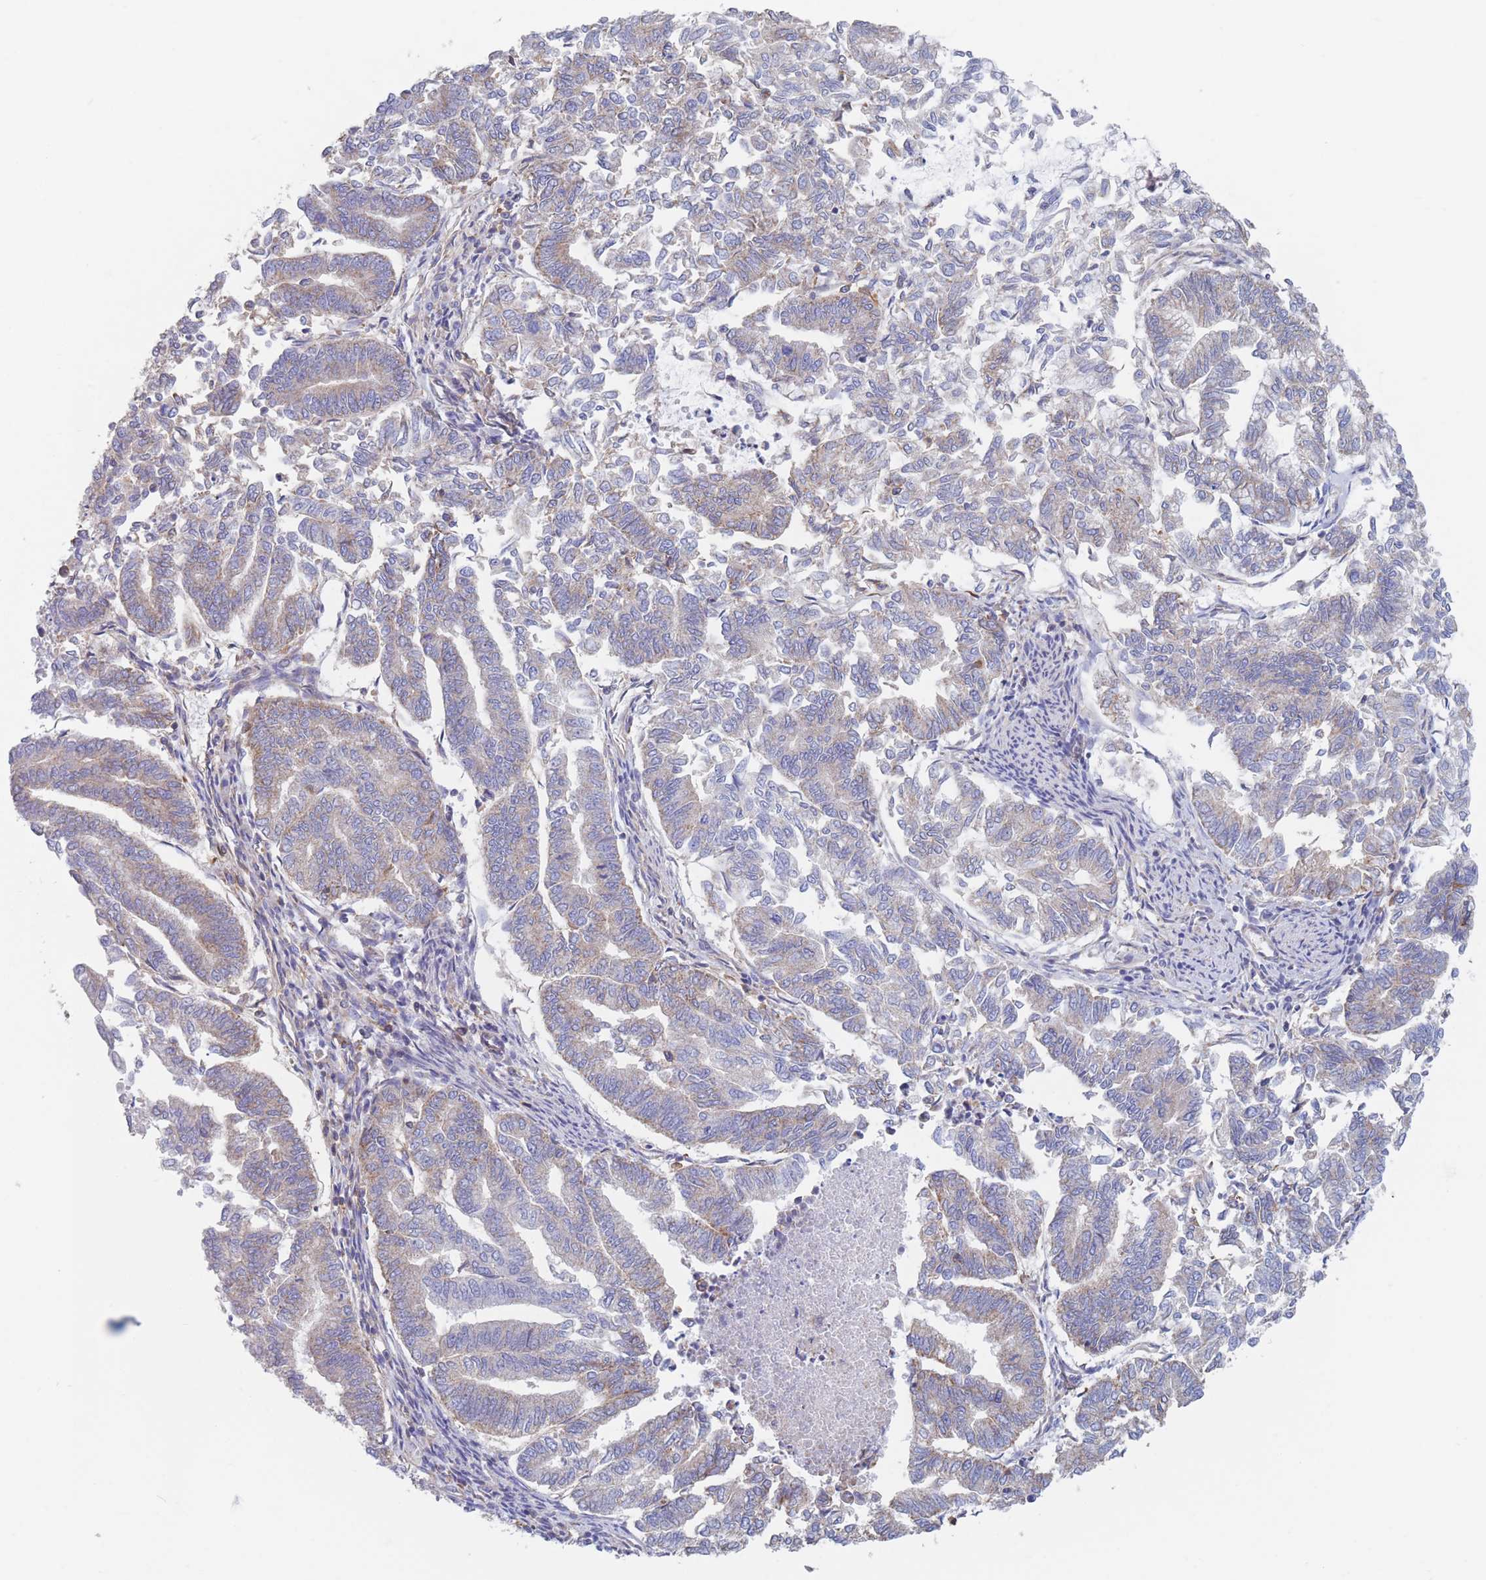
{"staining": {"intensity": "weak", "quantity": "<25%", "location": "cytoplasmic/membranous"}, "tissue": "endometrial cancer", "cell_type": "Tumor cells", "image_type": "cancer", "snomed": [{"axis": "morphology", "description": "Adenocarcinoma, NOS"}, {"axis": "topography", "description": "Endometrium"}], "caption": "Image shows no protein staining in tumor cells of endometrial cancer (adenocarcinoma) tissue.", "gene": "ADH1A", "patient": {"sex": "female", "age": 79}}